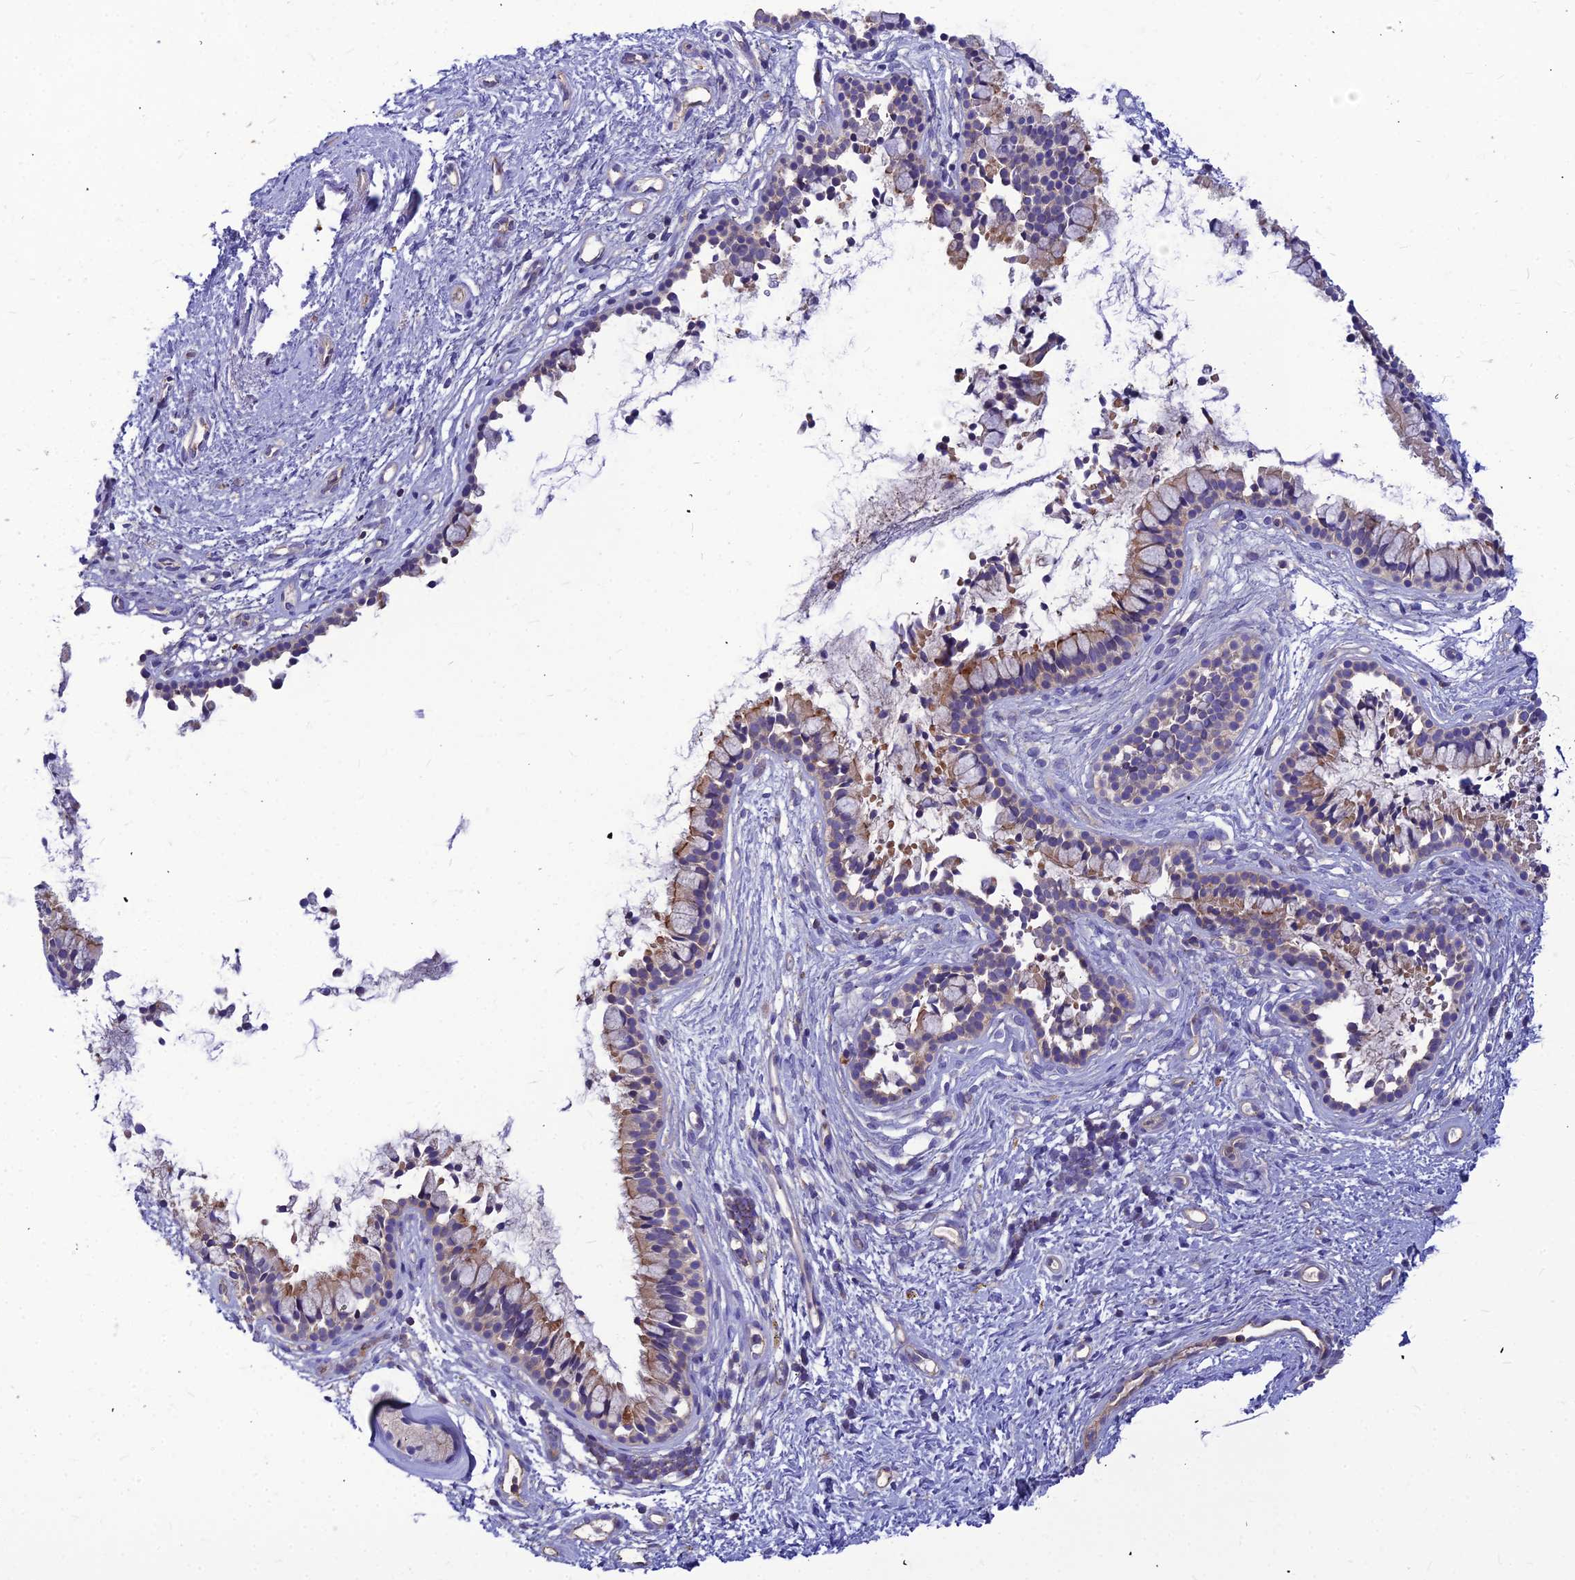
{"staining": {"intensity": "moderate", "quantity": "<25%", "location": "cytoplasmic/membranous"}, "tissue": "nasopharynx", "cell_type": "Respiratory epithelial cells", "image_type": "normal", "snomed": [{"axis": "morphology", "description": "Normal tissue, NOS"}, {"axis": "topography", "description": "Nasopharynx"}], "caption": "Protein analysis of unremarkable nasopharynx displays moderate cytoplasmic/membranous expression in approximately <25% of respiratory epithelial cells. The protein of interest is shown in brown color, while the nuclei are stained blue.", "gene": "ASPHD1", "patient": {"sex": "male", "age": 82}}